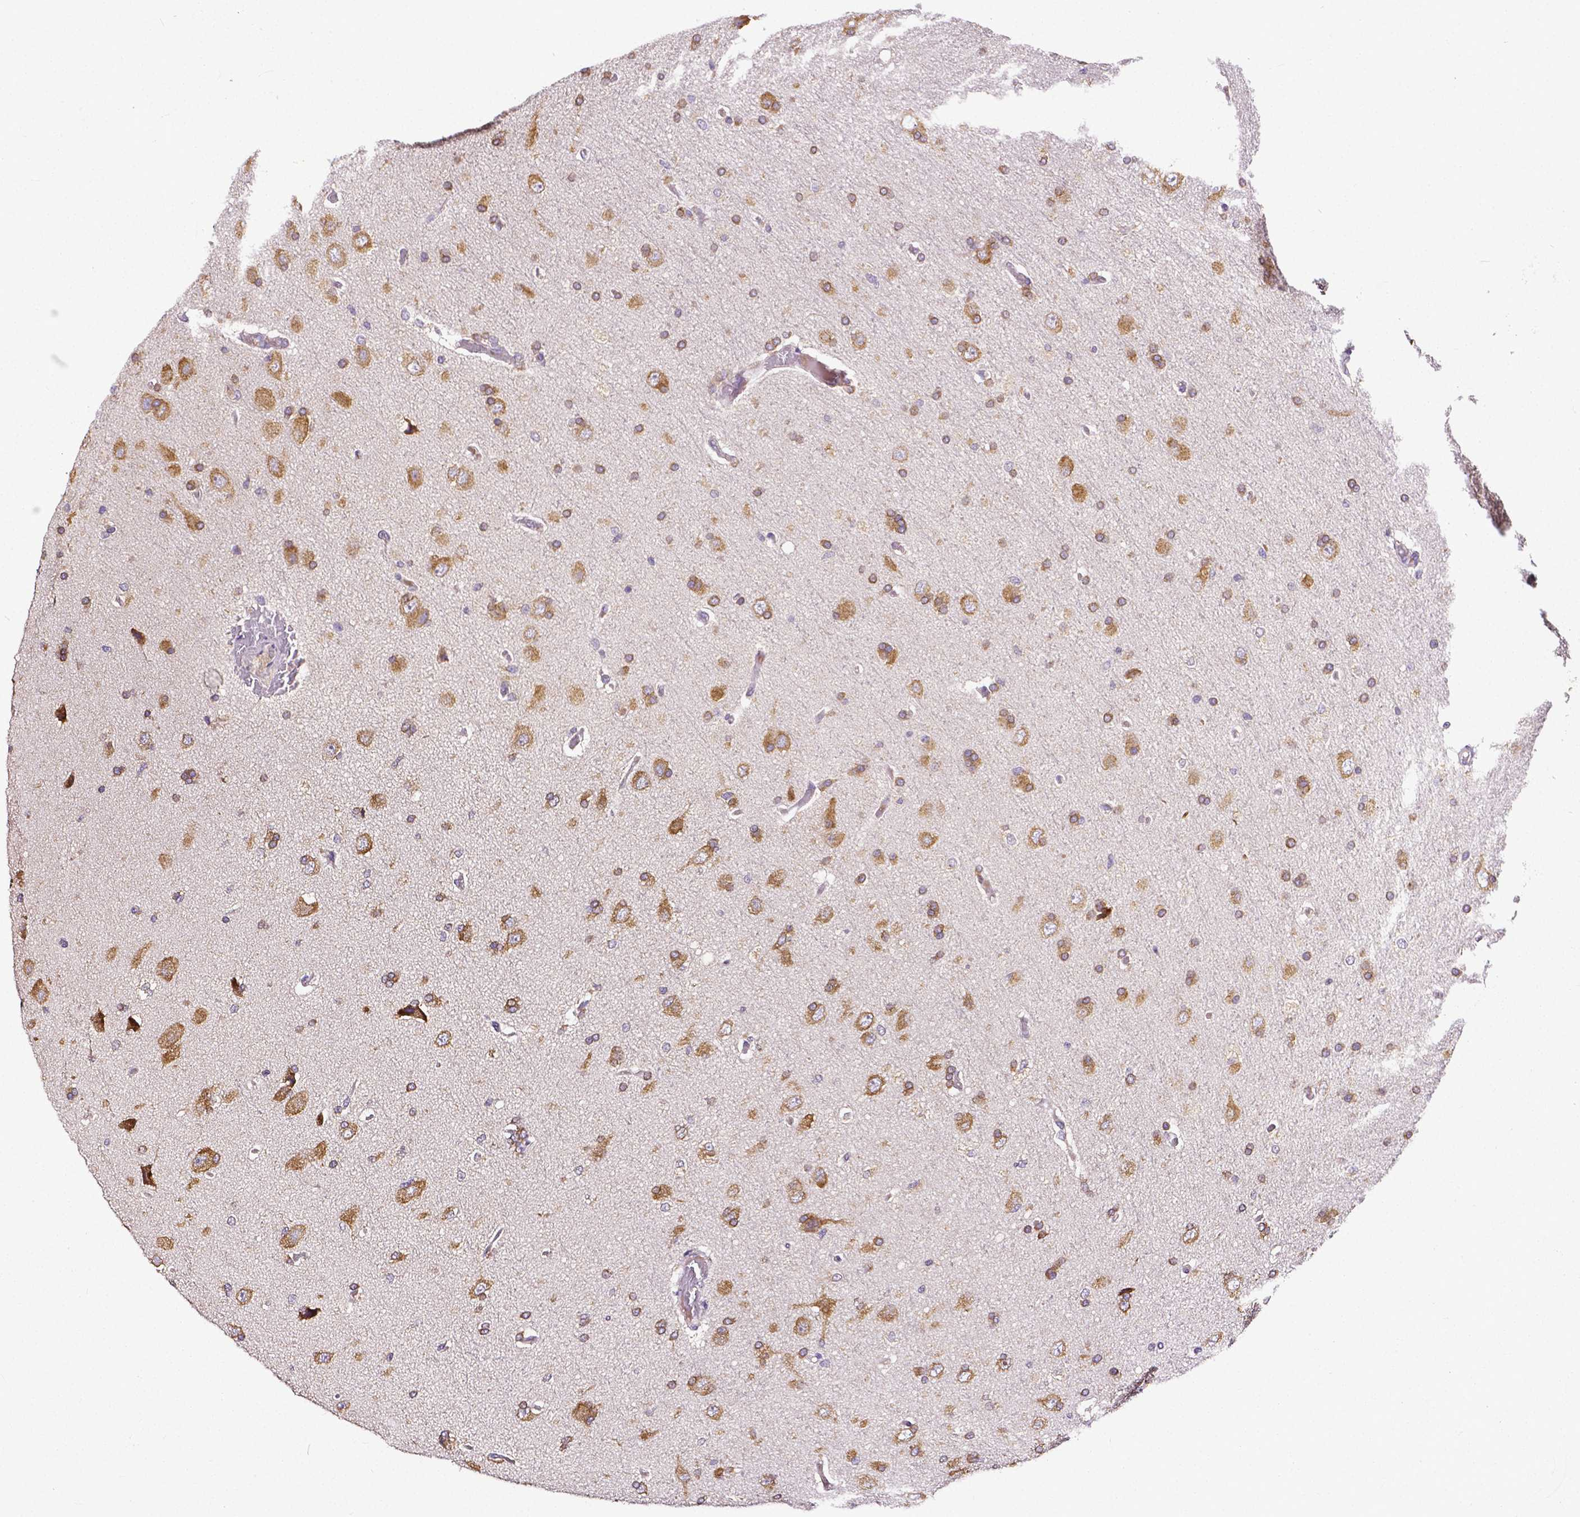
{"staining": {"intensity": "moderate", "quantity": "25%-75%", "location": "cytoplasmic/membranous"}, "tissue": "glioma", "cell_type": "Tumor cells", "image_type": "cancer", "snomed": [{"axis": "morphology", "description": "Glioma, malignant, High grade"}, {"axis": "topography", "description": "Cerebral cortex"}], "caption": "This is an image of immunohistochemistry staining of glioma, which shows moderate expression in the cytoplasmic/membranous of tumor cells.", "gene": "DICER1", "patient": {"sex": "male", "age": 70}}